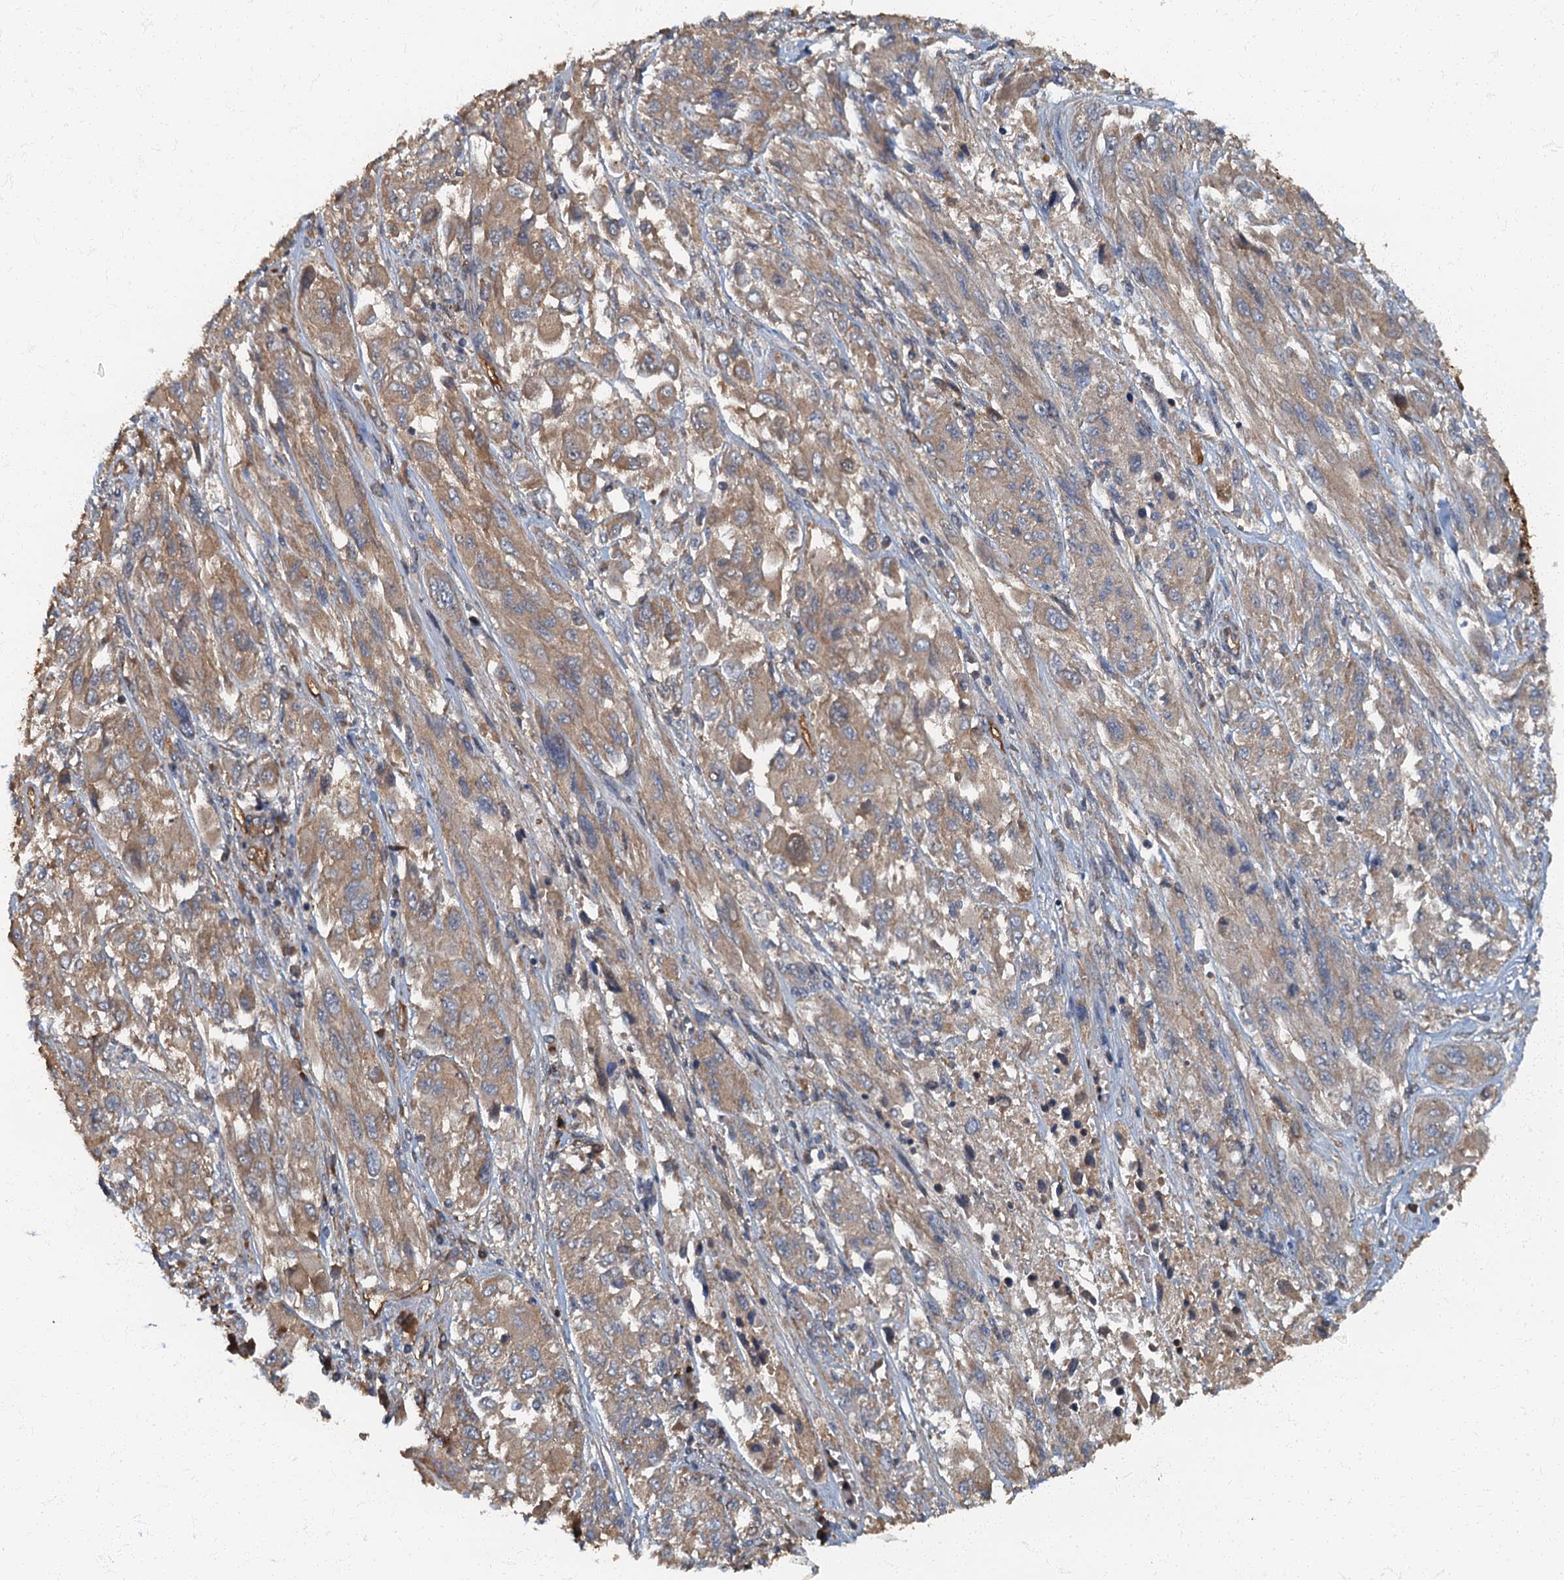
{"staining": {"intensity": "weak", "quantity": ">75%", "location": "cytoplasmic/membranous"}, "tissue": "melanoma", "cell_type": "Tumor cells", "image_type": "cancer", "snomed": [{"axis": "morphology", "description": "Malignant melanoma, NOS"}, {"axis": "topography", "description": "Skin"}], "caption": "Immunohistochemical staining of human melanoma reveals low levels of weak cytoplasmic/membranous protein staining in approximately >75% of tumor cells.", "gene": "ARL11", "patient": {"sex": "female", "age": 91}}